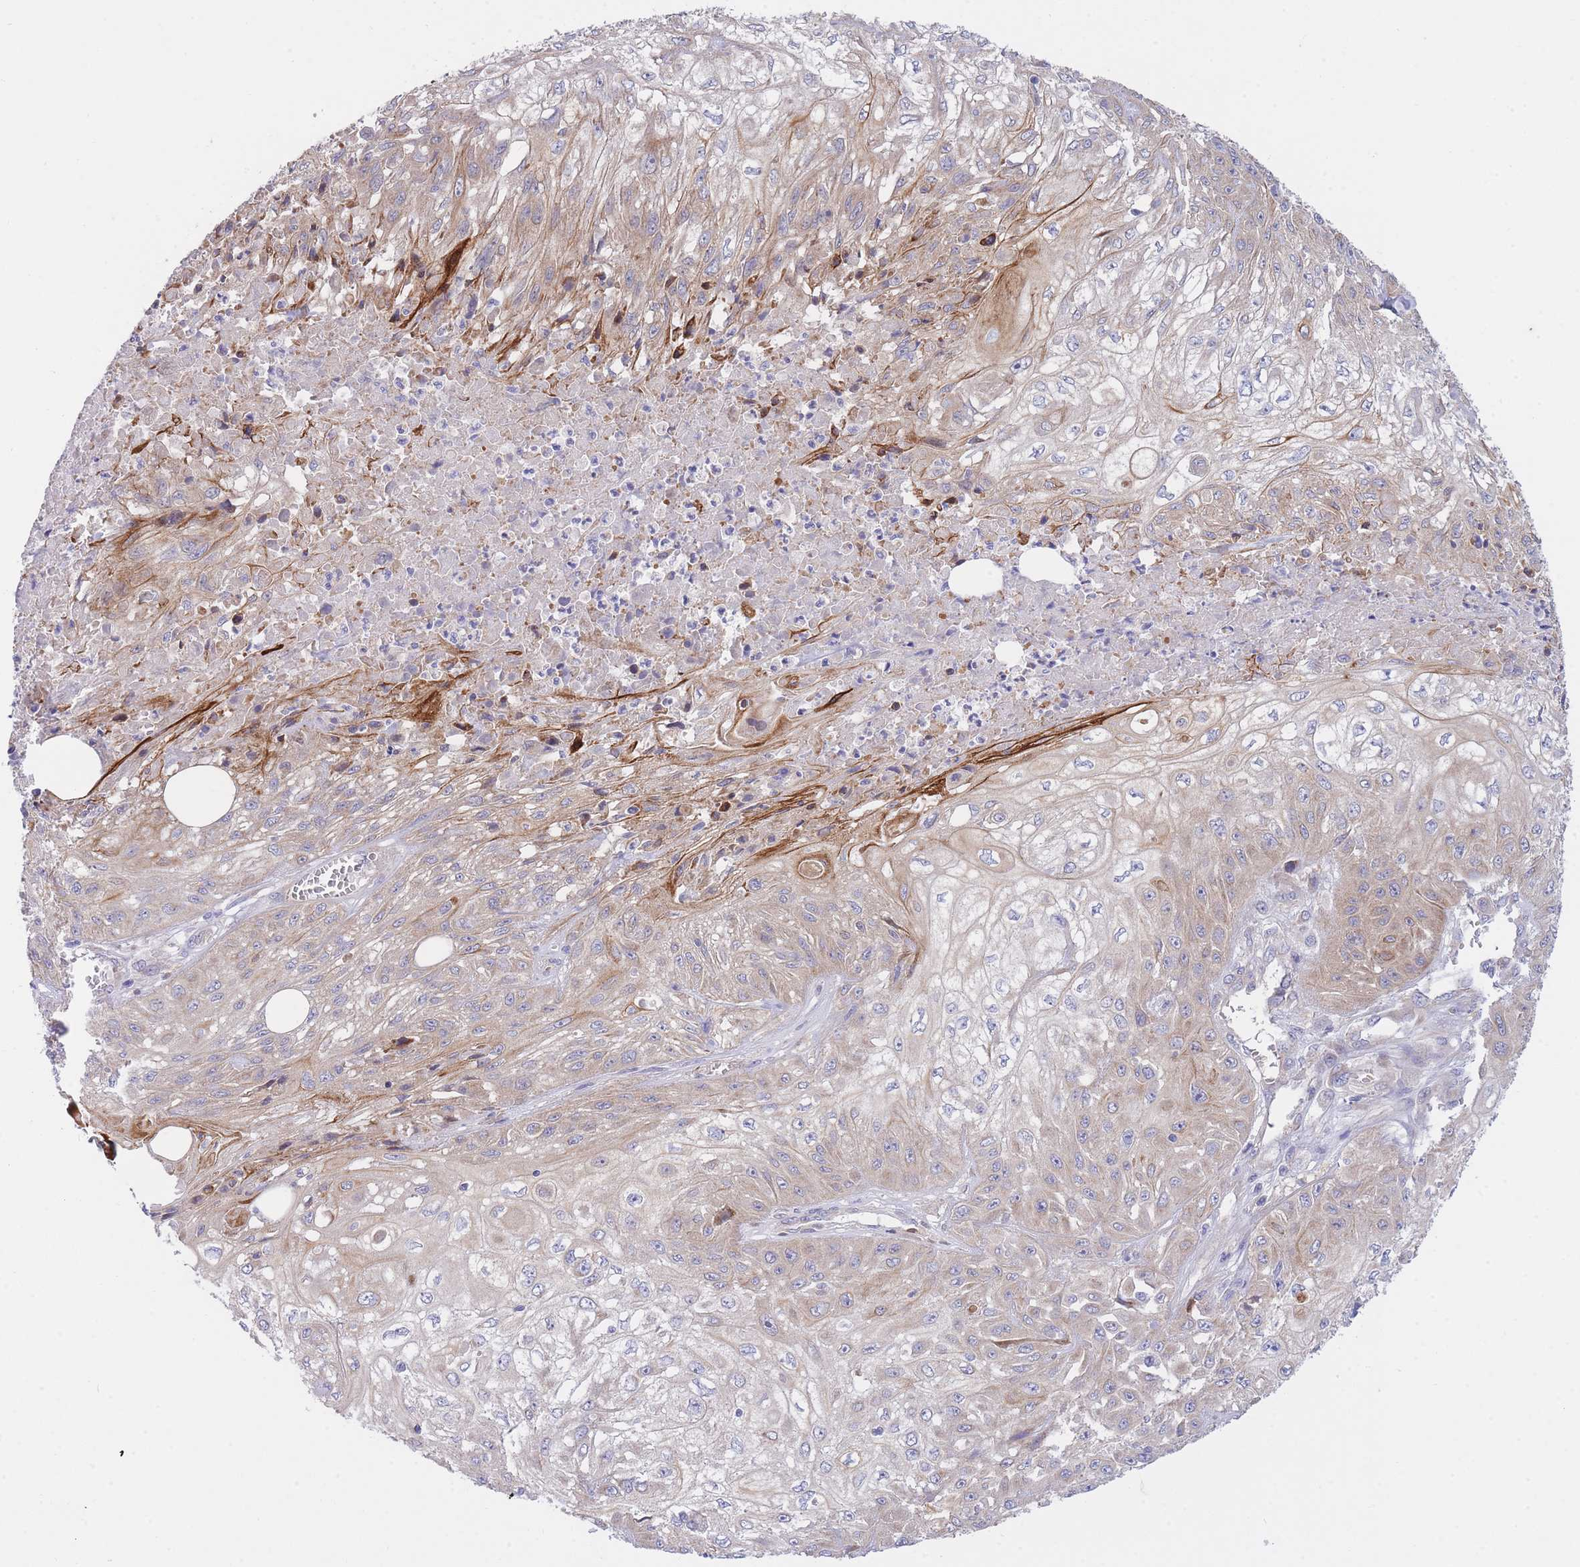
{"staining": {"intensity": "weak", "quantity": "<25%", "location": "cytoplasmic/membranous"}, "tissue": "skin cancer", "cell_type": "Tumor cells", "image_type": "cancer", "snomed": [{"axis": "morphology", "description": "Squamous cell carcinoma, NOS"}, {"axis": "morphology", "description": "Squamous cell carcinoma, metastatic, NOS"}, {"axis": "topography", "description": "Skin"}, {"axis": "topography", "description": "Lymph node"}], "caption": "IHC of human metastatic squamous cell carcinoma (skin) demonstrates no expression in tumor cells.", "gene": "CHAC1", "patient": {"sex": "male", "age": 75}}